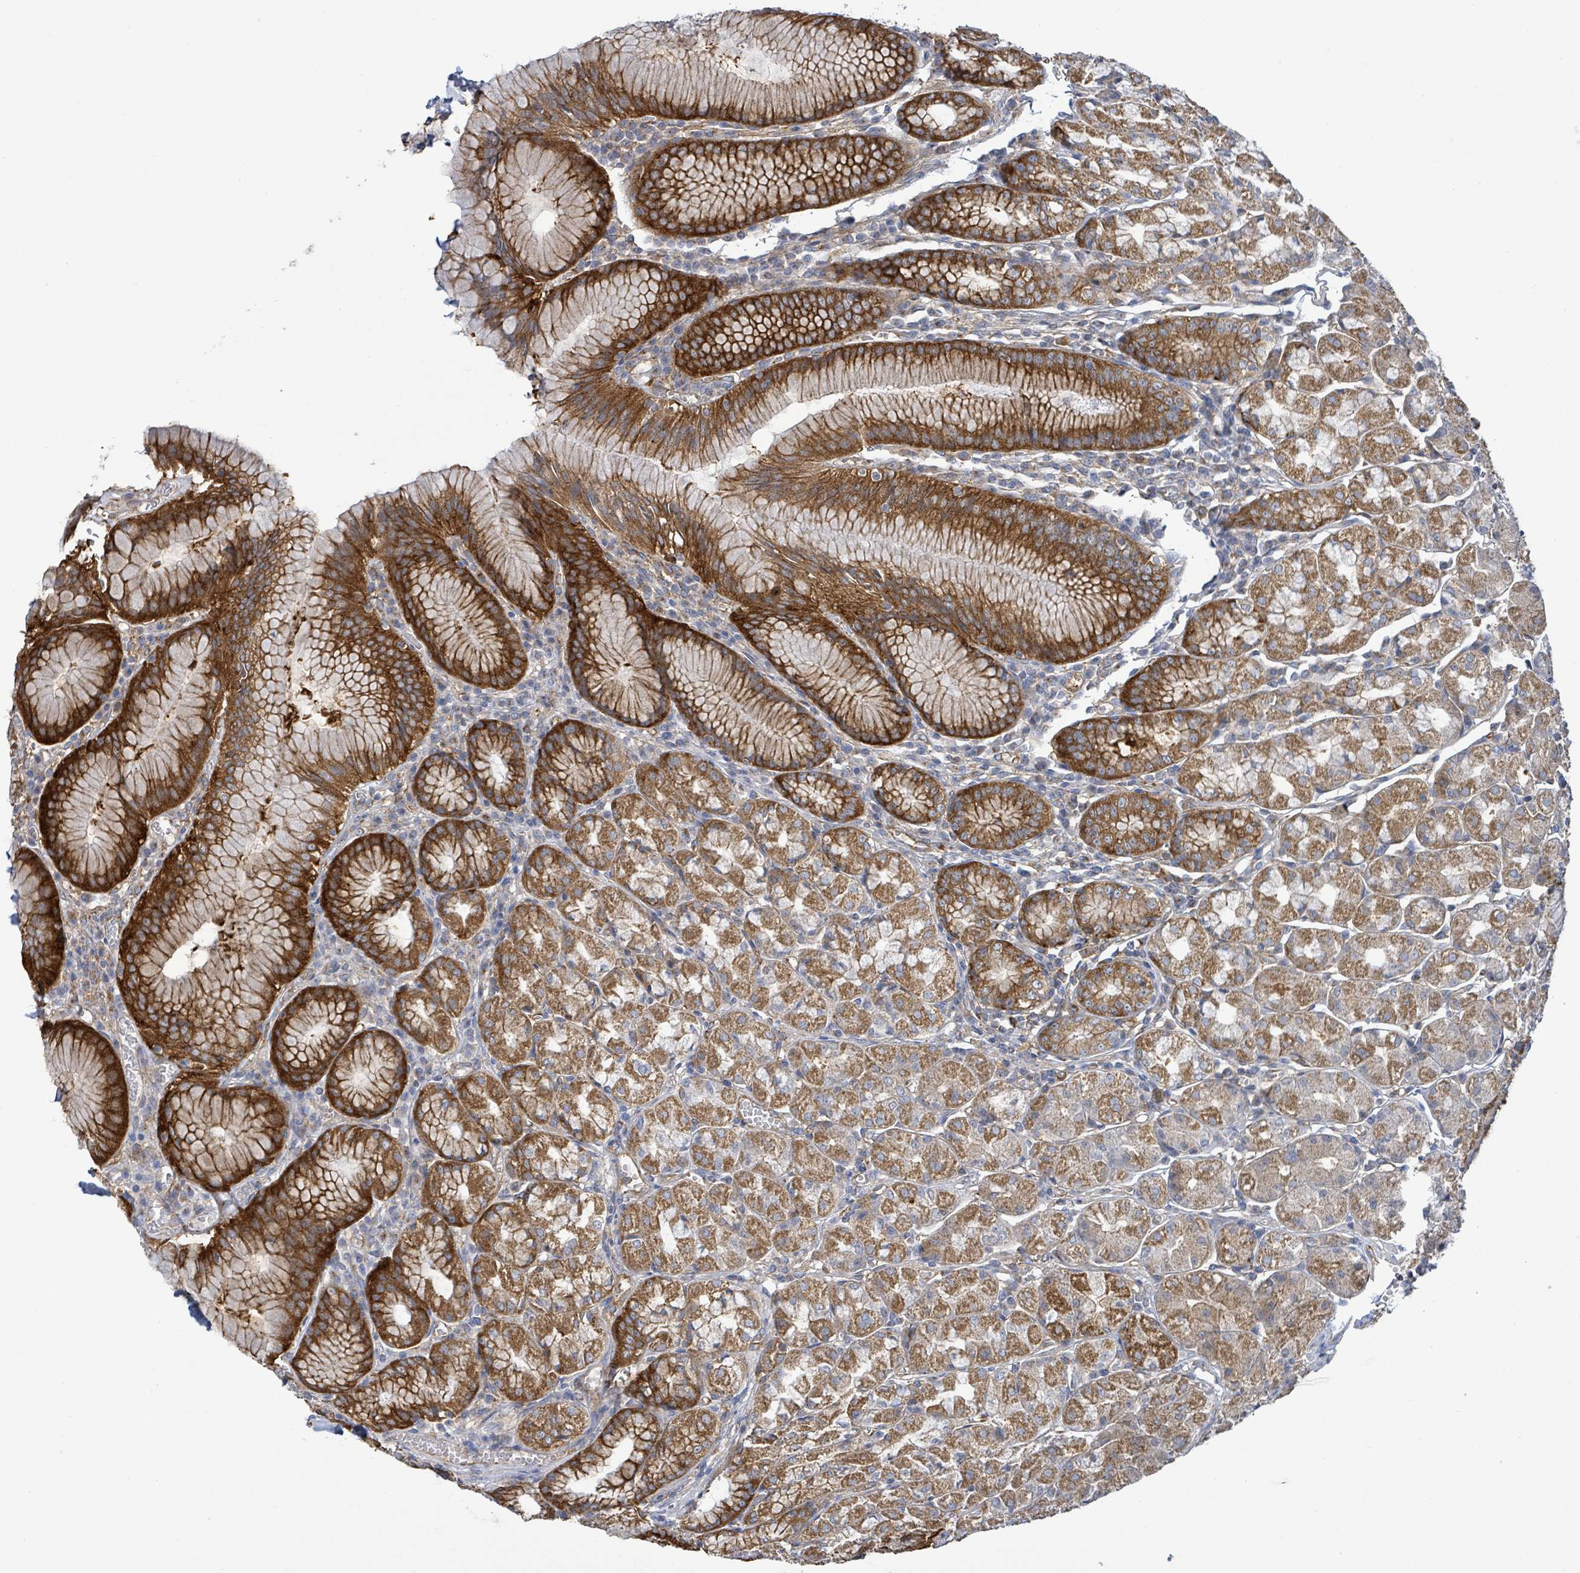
{"staining": {"intensity": "strong", "quantity": ">75%", "location": "cytoplasmic/membranous"}, "tissue": "stomach", "cell_type": "Glandular cells", "image_type": "normal", "snomed": [{"axis": "morphology", "description": "Normal tissue, NOS"}, {"axis": "topography", "description": "Stomach"}], "caption": "Stomach stained with DAB (3,3'-diaminobenzidine) IHC shows high levels of strong cytoplasmic/membranous staining in about >75% of glandular cells.", "gene": "EGFL7", "patient": {"sex": "male", "age": 55}}